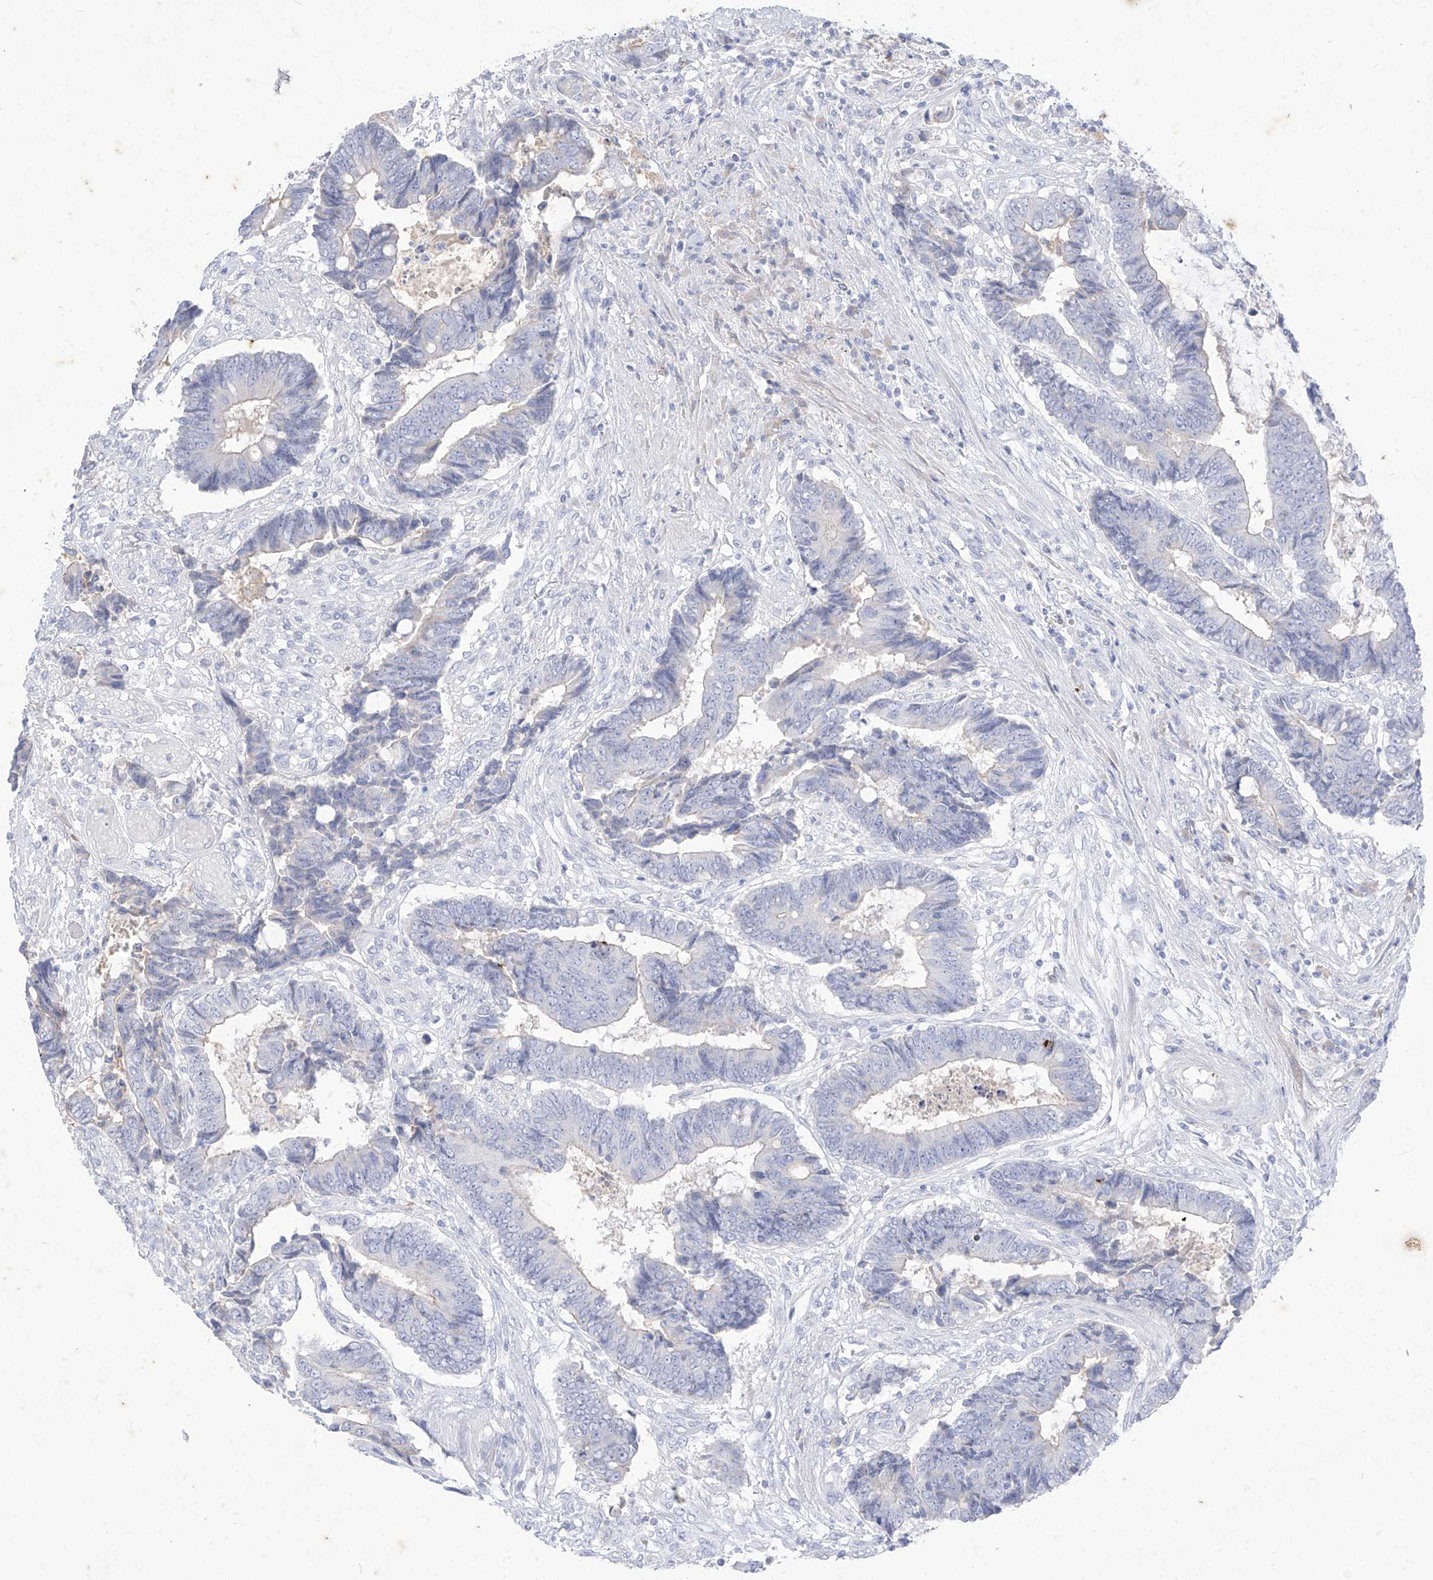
{"staining": {"intensity": "negative", "quantity": "none", "location": "none"}, "tissue": "colorectal cancer", "cell_type": "Tumor cells", "image_type": "cancer", "snomed": [{"axis": "morphology", "description": "Adenocarcinoma, NOS"}, {"axis": "topography", "description": "Rectum"}], "caption": "Tumor cells show no significant positivity in colorectal cancer (adenocarcinoma).", "gene": "TGM4", "patient": {"sex": "male", "age": 84}}